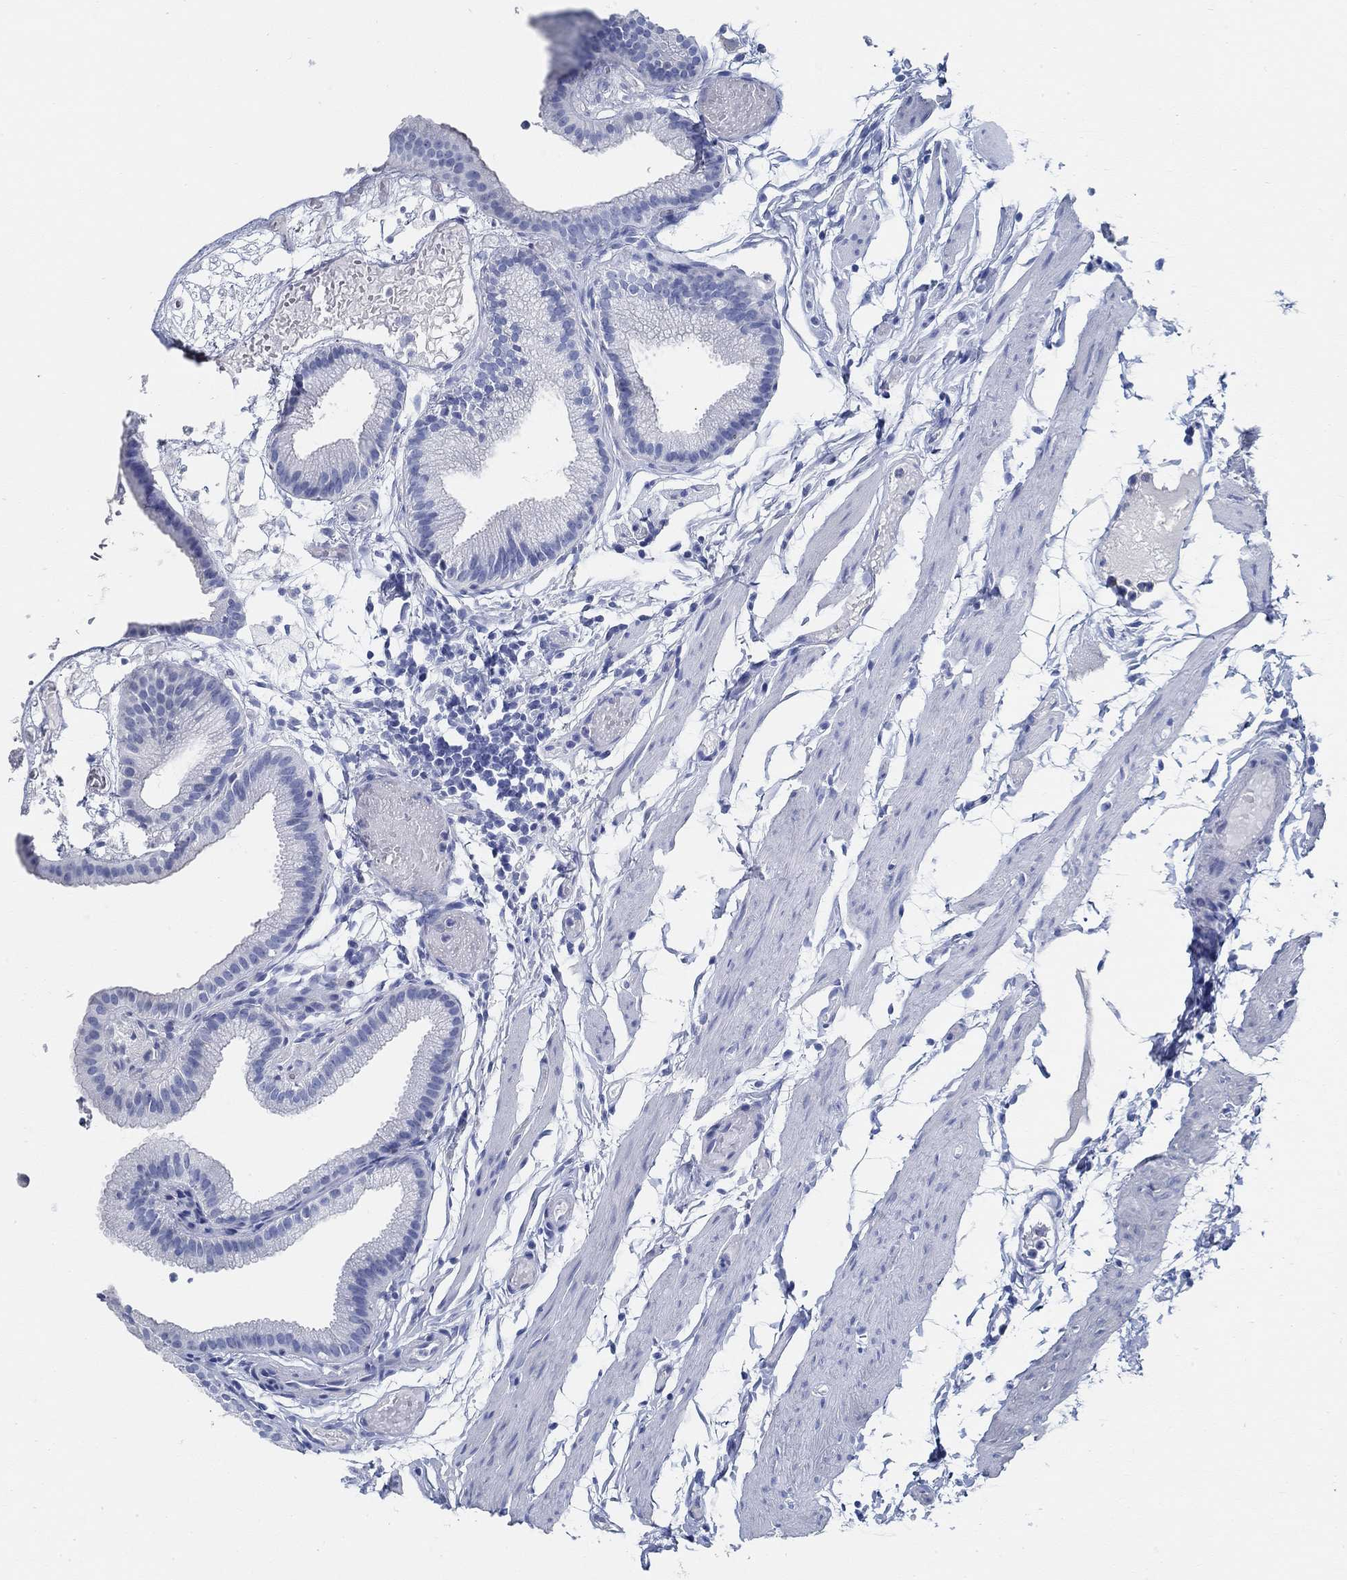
{"staining": {"intensity": "negative", "quantity": "none", "location": "none"}, "tissue": "gallbladder", "cell_type": "Glandular cells", "image_type": "normal", "snomed": [{"axis": "morphology", "description": "Normal tissue, NOS"}, {"axis": "topography", "description": "Gallbladder"}], "caption": "DAB (3,3'-diaminobenzidine) immunohistochemical staining of normal human gallbladder demonstrates no significant positivity in glandular cells.", "gene": "SLC45A1", "patient": {"sex": "female", "age": 45}}